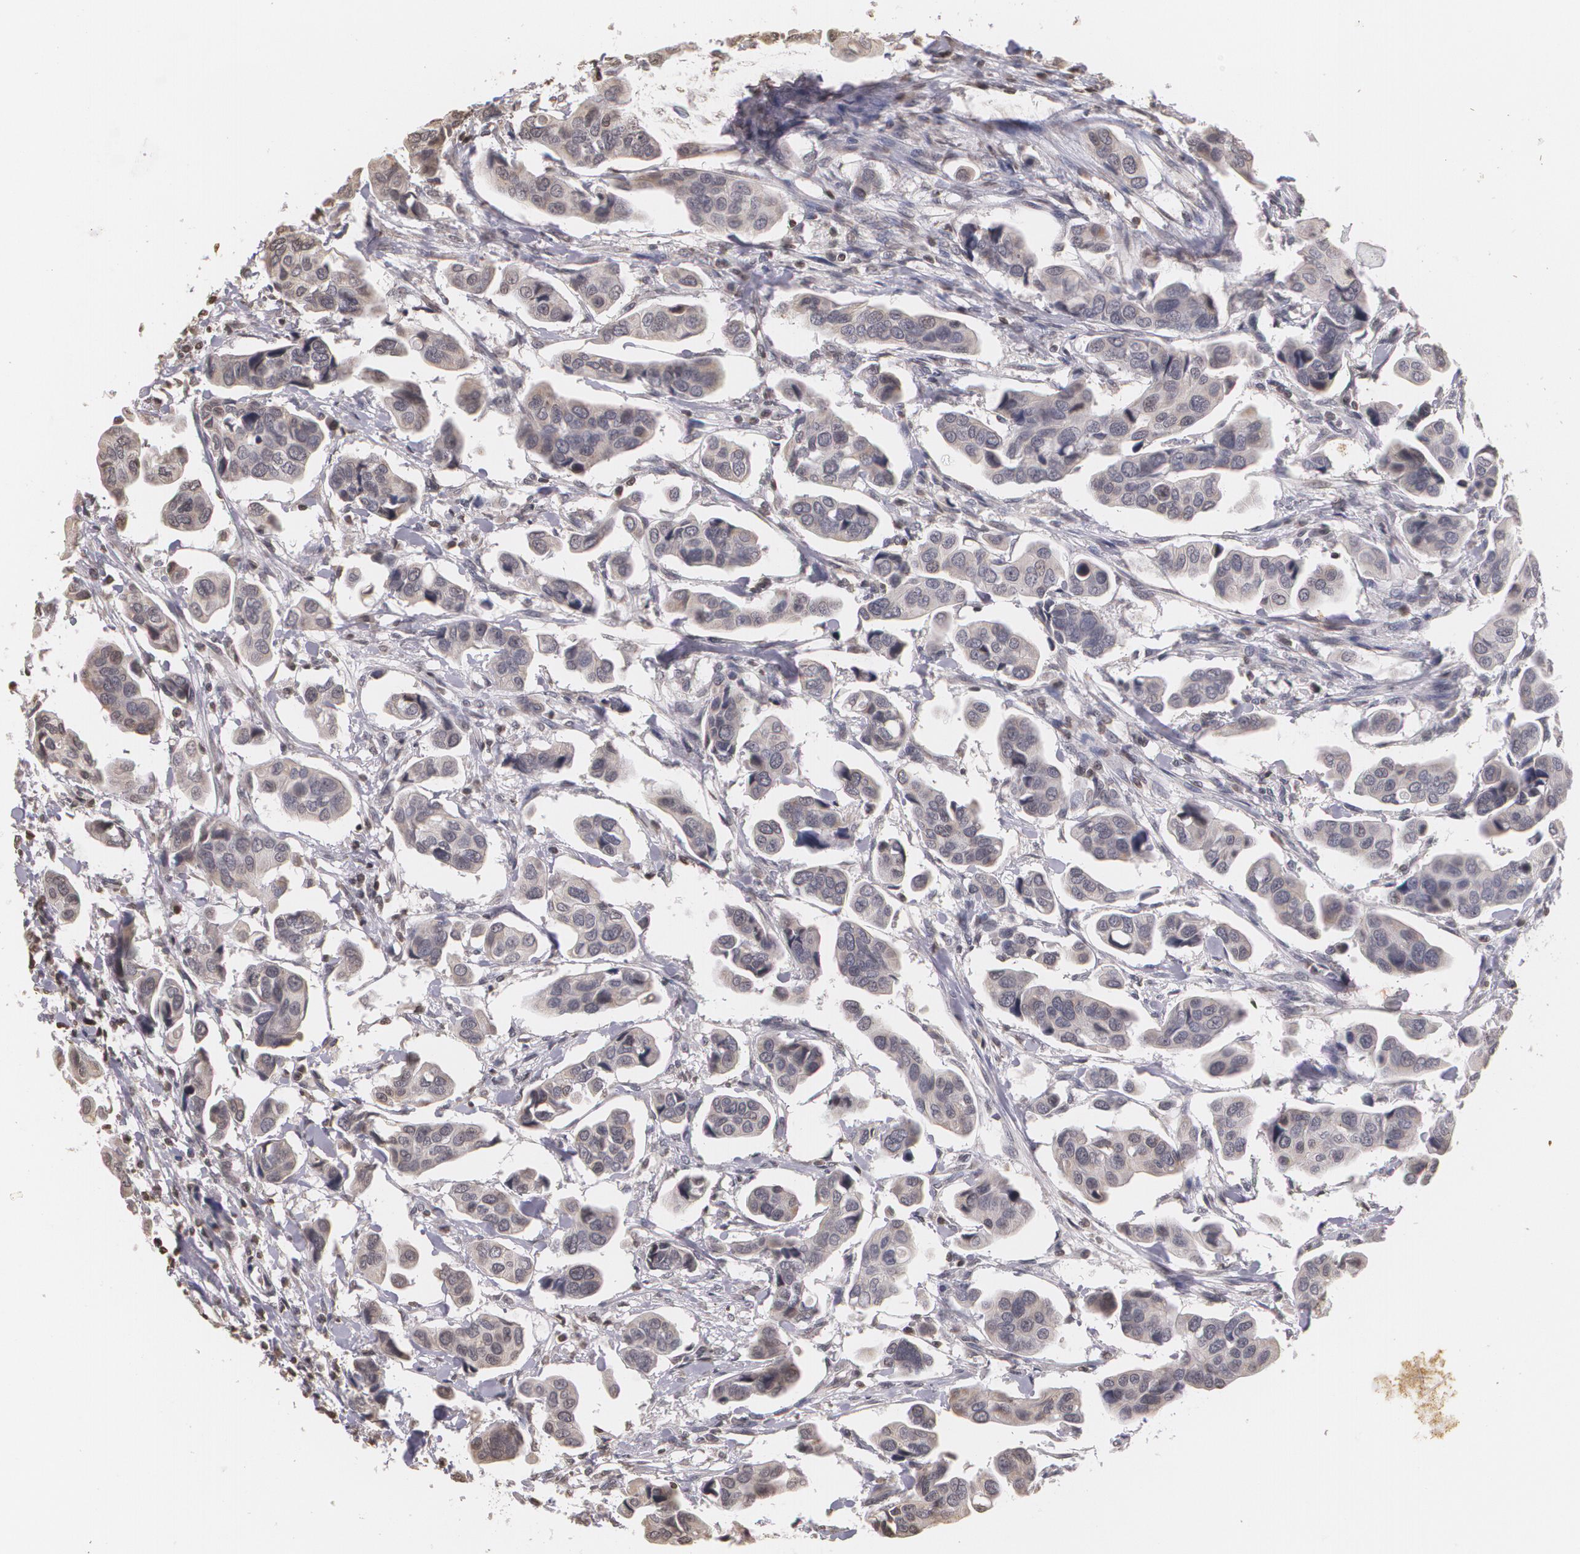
{"staining": {"intensity": "weak", "quantity": "<25%", "location": "cytoplasmic/membranous"}, "tissue": "urothelial cancer", "cell_type": "Tumor cells", "image_type": "cancer", "snomed": [{"axis": "morphology", "description": "Adenocarcinoma, NOS"}, {"axis": "topography", "description": "Urinary bladder"}], "caption": "Tumor cells show no significant expression in adenocarcinoma.", "gene": "THRB", "patient": {"sex": "male", "age": 61}}